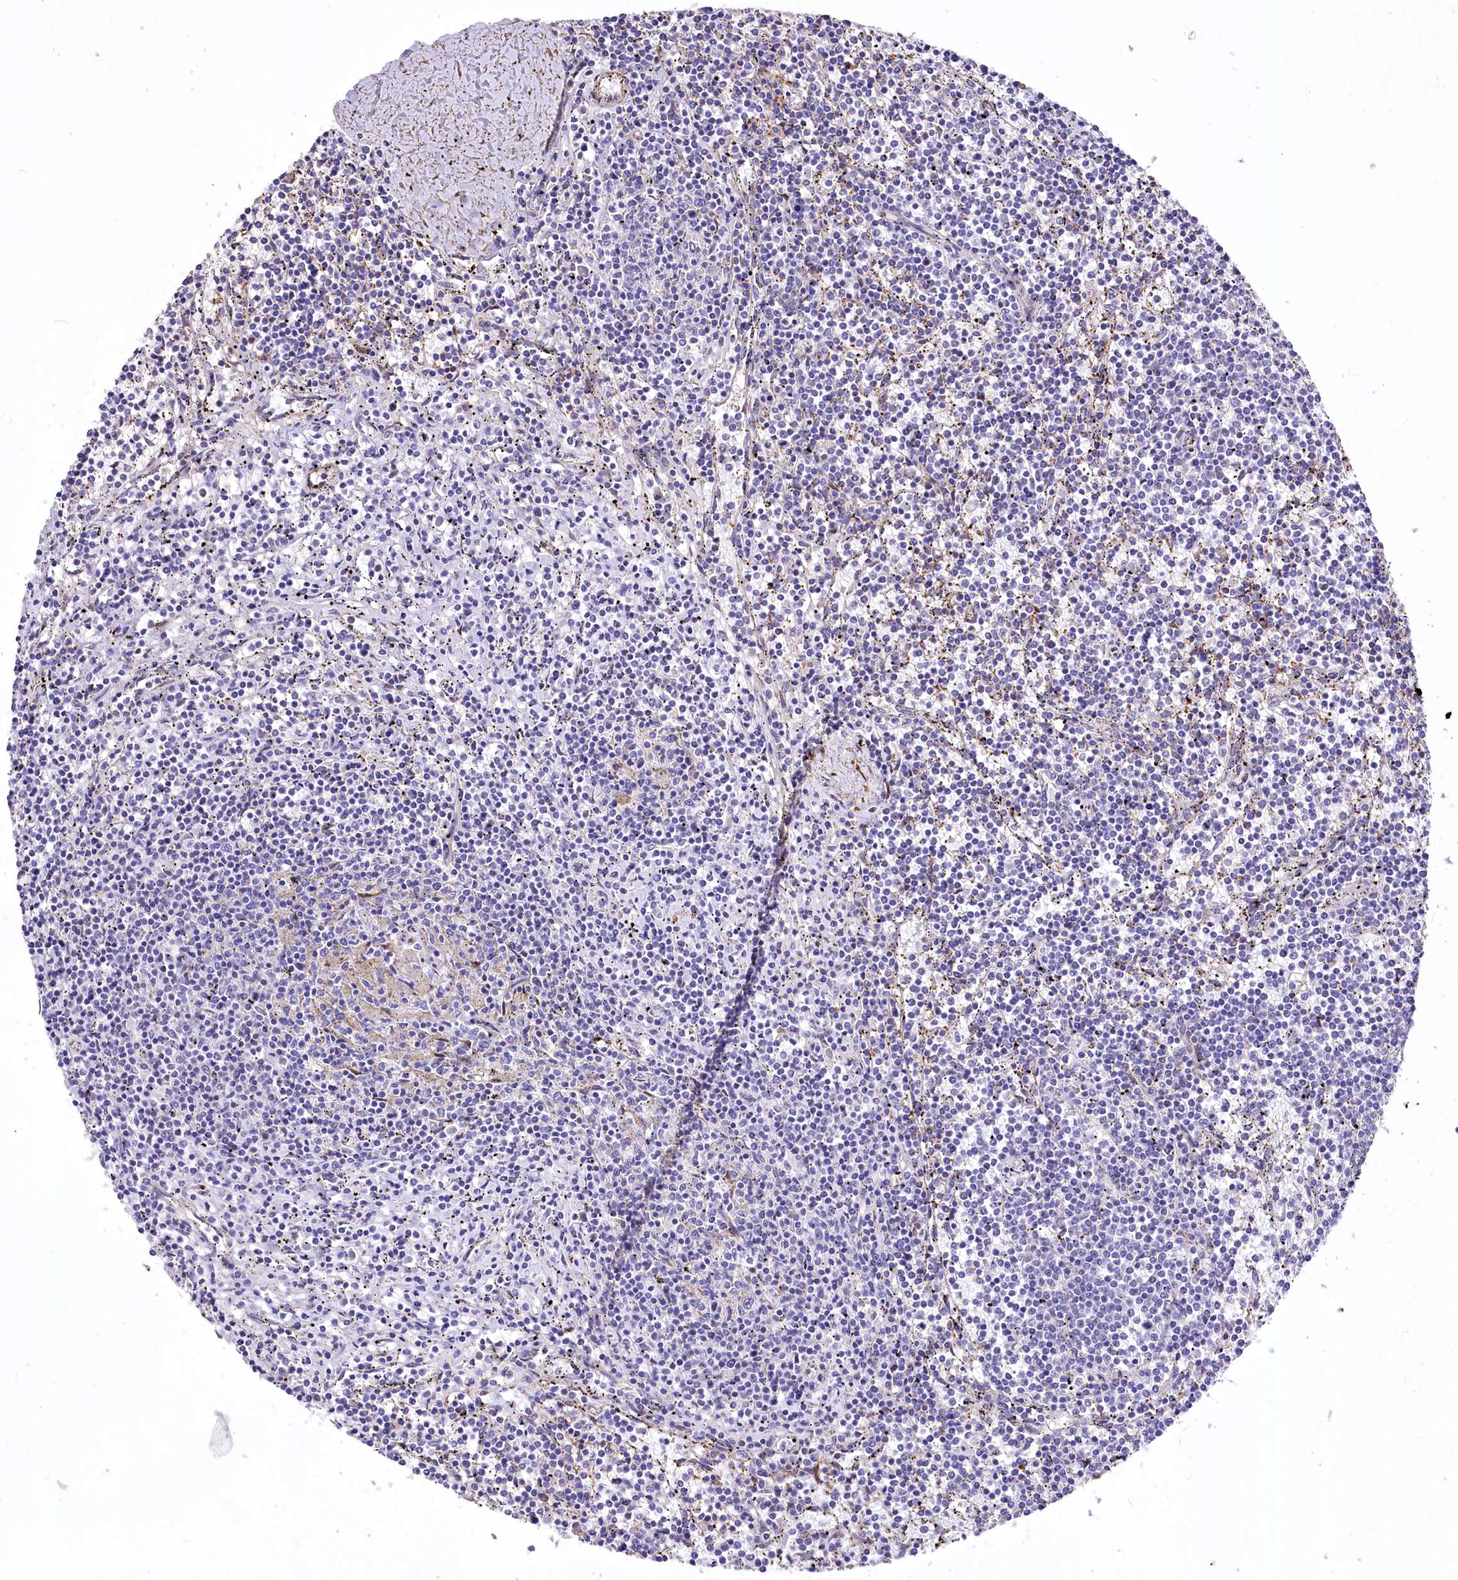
{"staining": {"intensity": "negative", "quantity": "none", "location": "none"}, "tissue": "lymphoma", "cell_type": "Tumor cells", "image_type": "cancer", "snomed": [{"axis": "morphology", "description": "Malignant lymphoma, non-Hodgkin's type, Low grade"}, {"axis": "topography", "description": "Spleen"}], "caption": "A micrograph of human lymphoma is negative for staining in tumor cells. (DAB (3,3'-diaminobenzidine) IHC visualized using brightfield microscopy, high magnification).", "gene": "RDH16", "patient": {"sex": "female", "age": 50}}